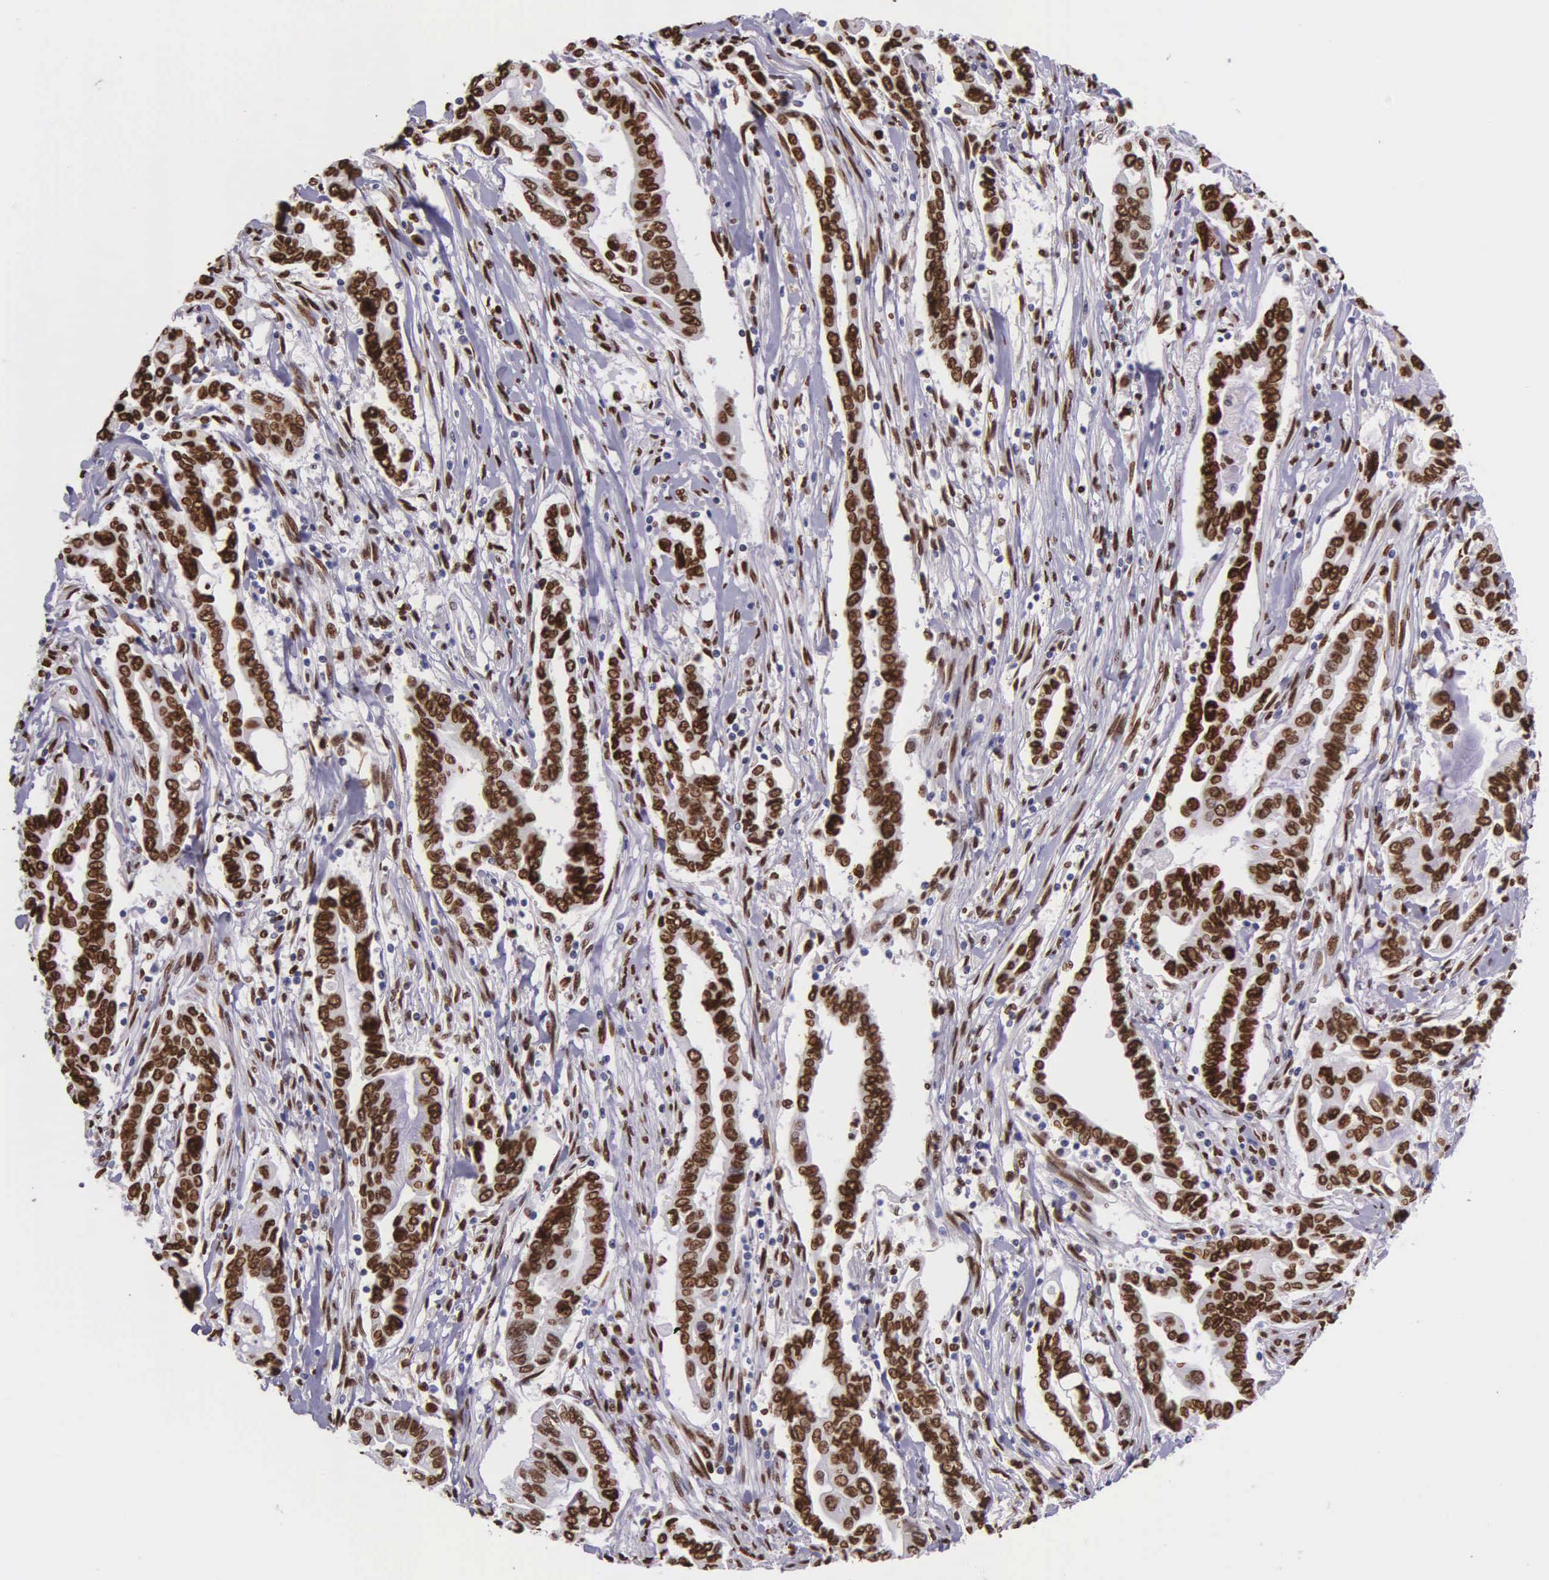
{"staining": {"intensity": "strong", "quantity": ">75%", "location": "nuclear"}, "tissue": "pancreatic cancer", "cell_type": "Tumor cells", "image_type": "cancer", "snomed": [{"axis": "morphology", "description": "Adenocarcinoma, NOS"}, {"axis": "topography", "description": "Pancreas"}], "caption": "IHC of human adenocarcinoma (pancreatic) reveals high levels of strong nuclear positivity in approximately >75% of tumor cells.", "gene": "H1-0", "patient": {"sex": "female", "age": 57}}